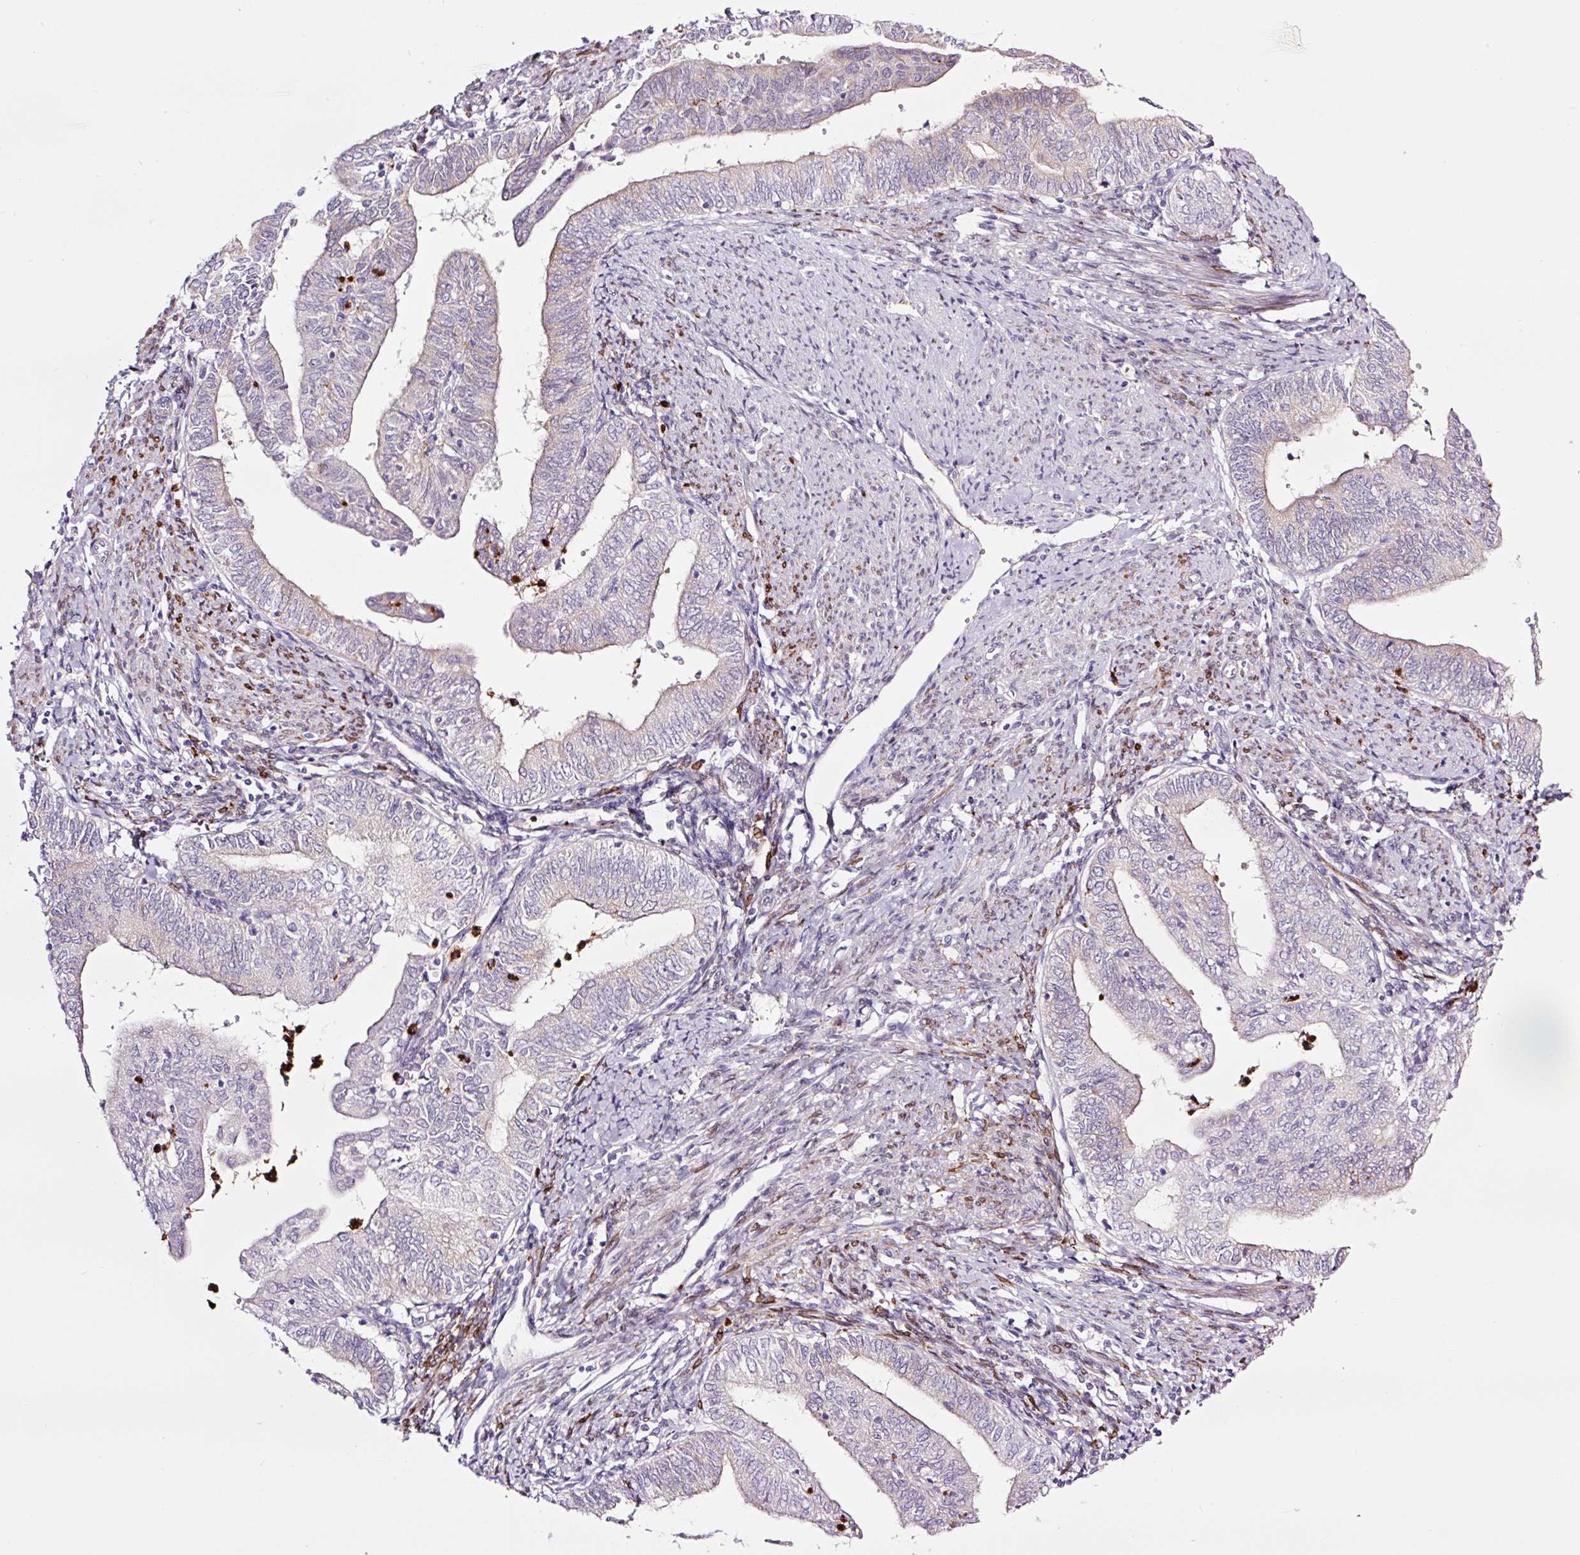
{"staining": {"intensity": "negative", "quantity": "none", "location": "none"}, "tissue": "endometrial cancer", "cell_type": "Tumor cells", "image_type": "cancer", "snomed": [{"axis": "morphology", "description": "Adenocarcinoma, NOS"}, {"axis": "topography", "description": "Endometrium"}], "caption": "Tumor cells are negative for protein expression in human endometrial cancer.", "gene": "SH2D6", "patient": {"sex": "female", "age": 66}}